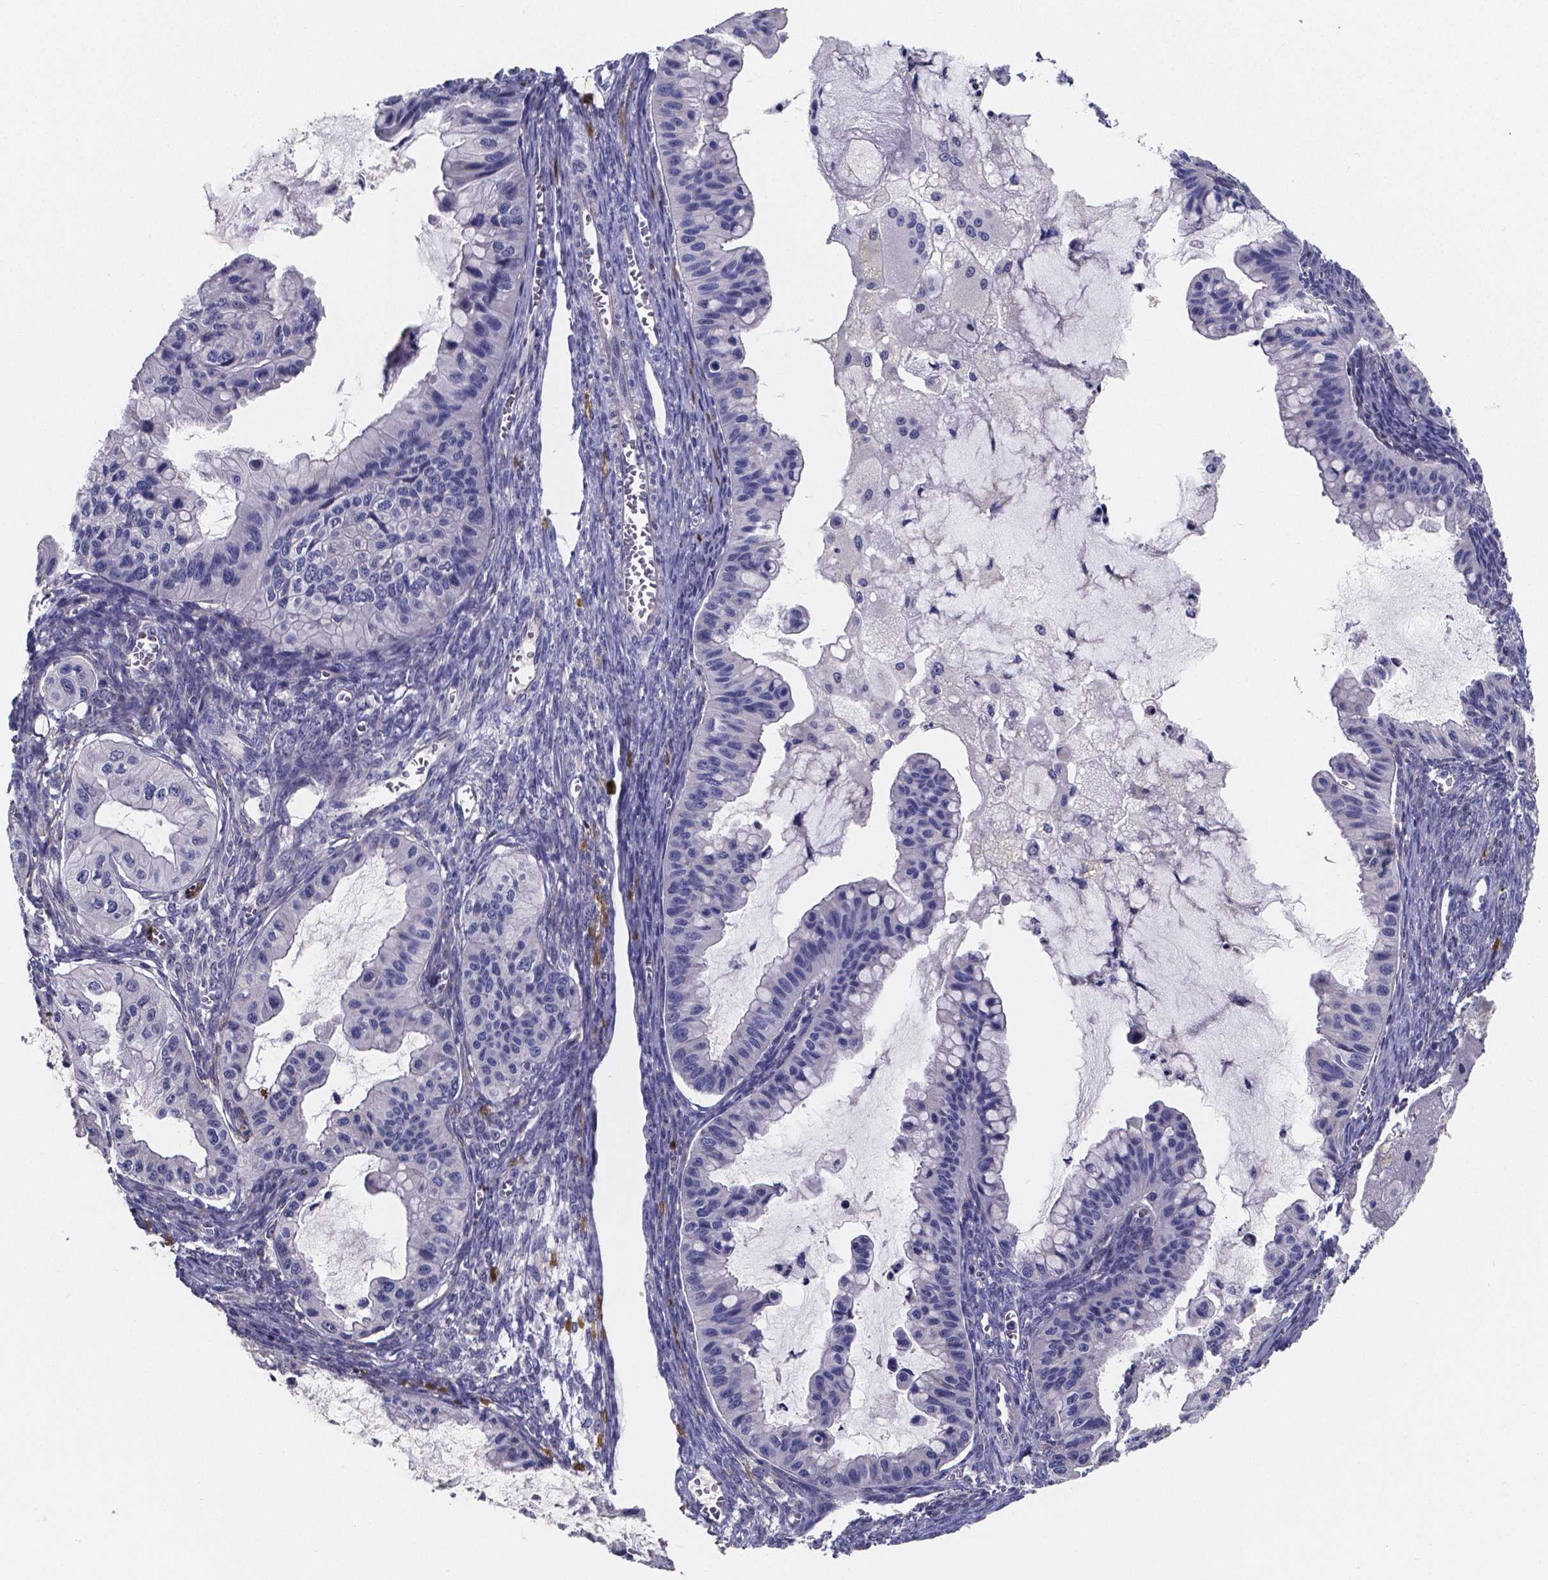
{"staining": {"intensity": "negative", "quantity": "none", "location": "none"}, "tissue": "ovarian cancer", "cell_type": "Tumor cells", "image_type": "cancer", "snomed": [{"axis": "morphology", "description": "Cystadenocarcinoma, mucinous, NOS"}, {"axis": "topography", "description": "Ovary"}], "caption": "DAB immunohistochemical staining of human ovarian cancer exhibits no significant positivity in tumor cells. (DAB (3,3'-diaminobenzidine) immunohistochemistry (IHC) with hematoxylin counter stain).", "gene": "SFRP4", "patient": {"sex": "female", "age": 72}}